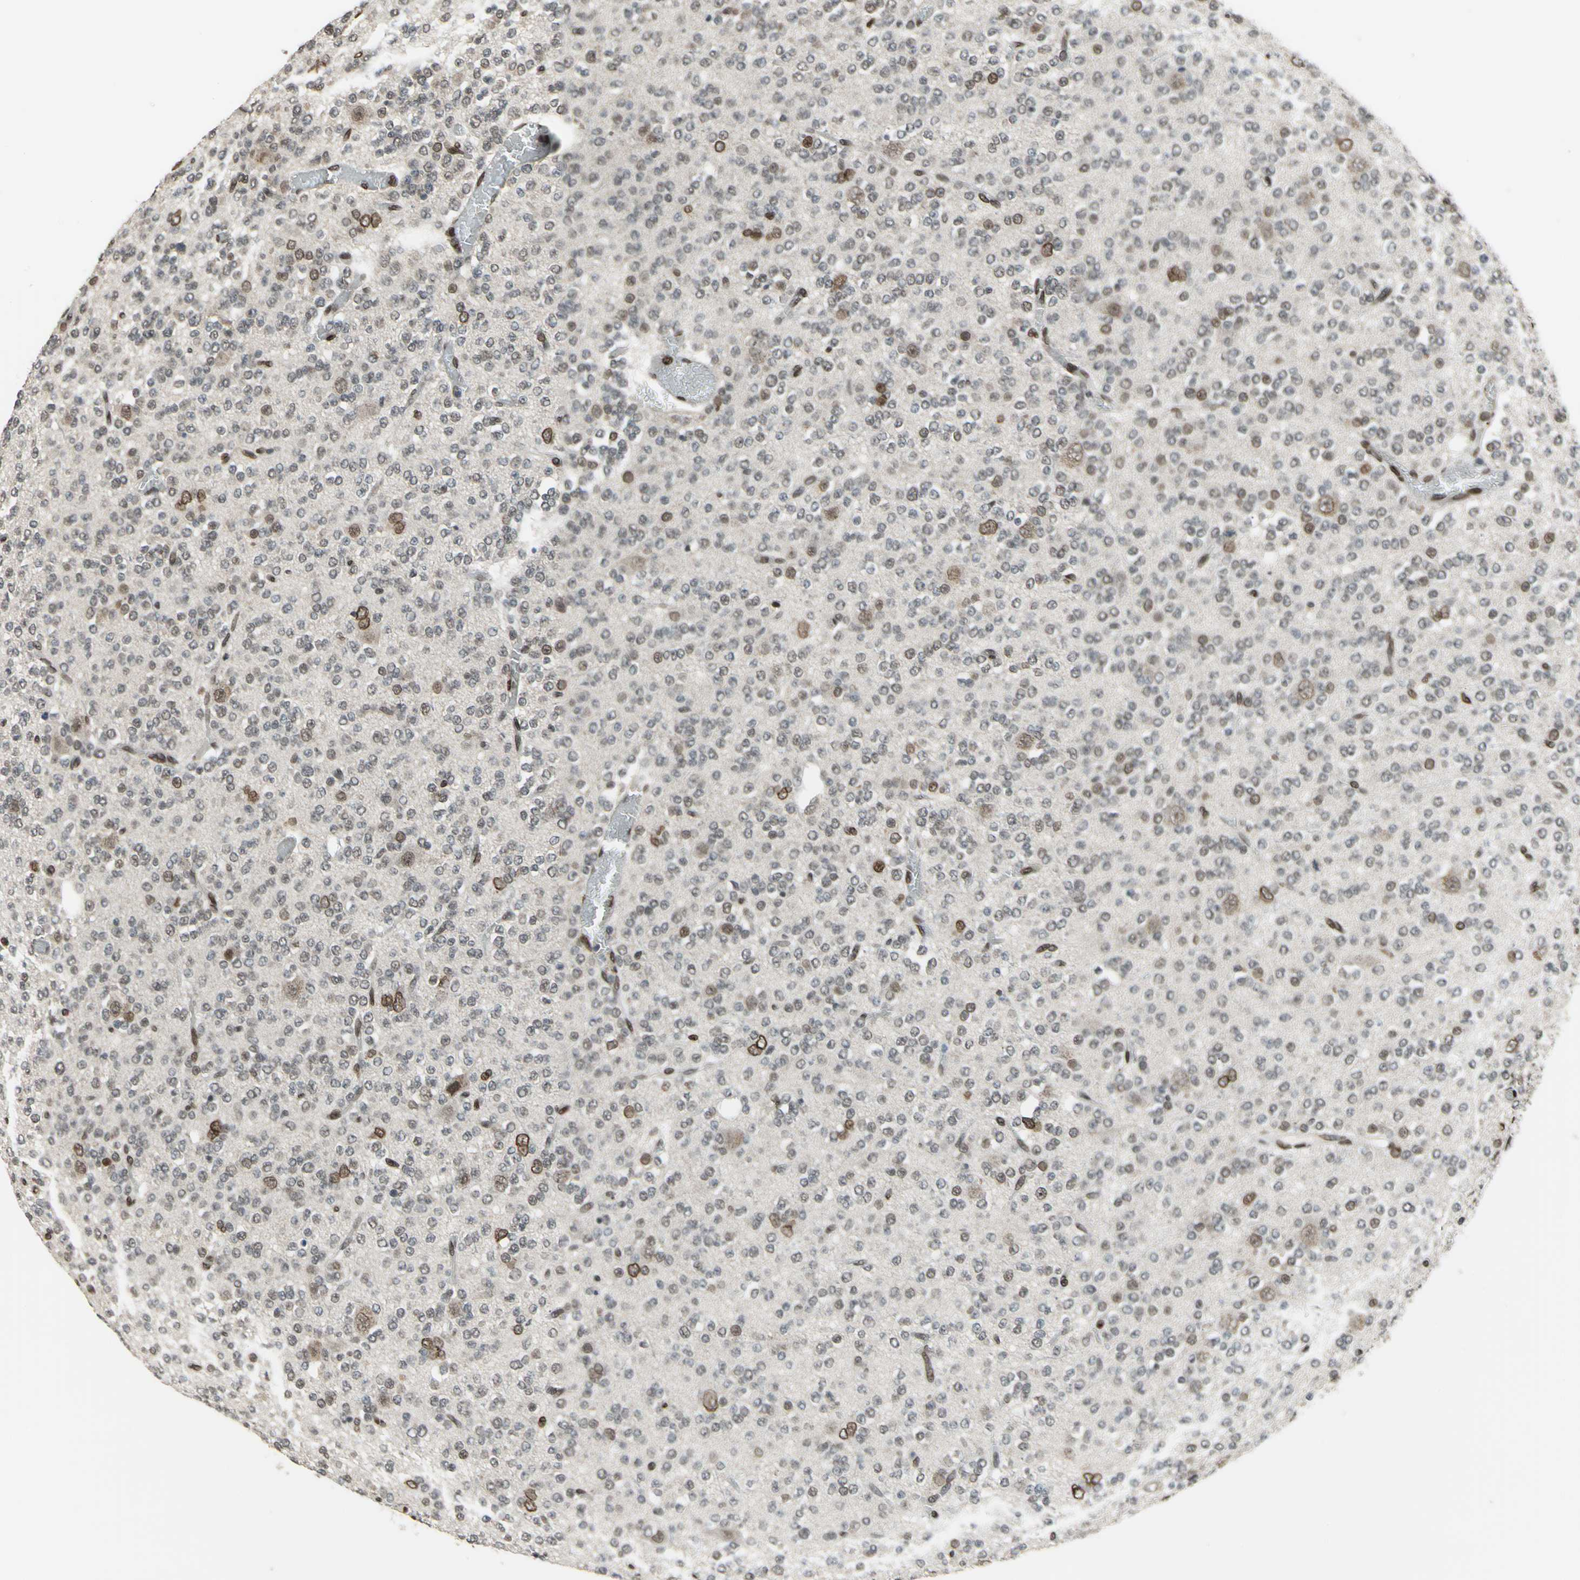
{"staining": {"intensity": "moderate", "quantity": "<25%", "location": "cytoplasmic/membranous,nuclear"}, "tissue": "glioma", "cell_type": "Tumor cells", "image_type": "cancer", "snomed": [{"axis": "morphology", "description": "Glioma, malignant, Low grade"}, {"axis": "topography", "description": "Brain"}], "caption": "Protein analysis of low-grade glioma (malignant) tissue exhibits moderate cytoplasmic/membranous and nuclear staining in approximately <25% of tumor cells.", "gene": "ISY1", "patient": {"sex": "male", "age": 38}}